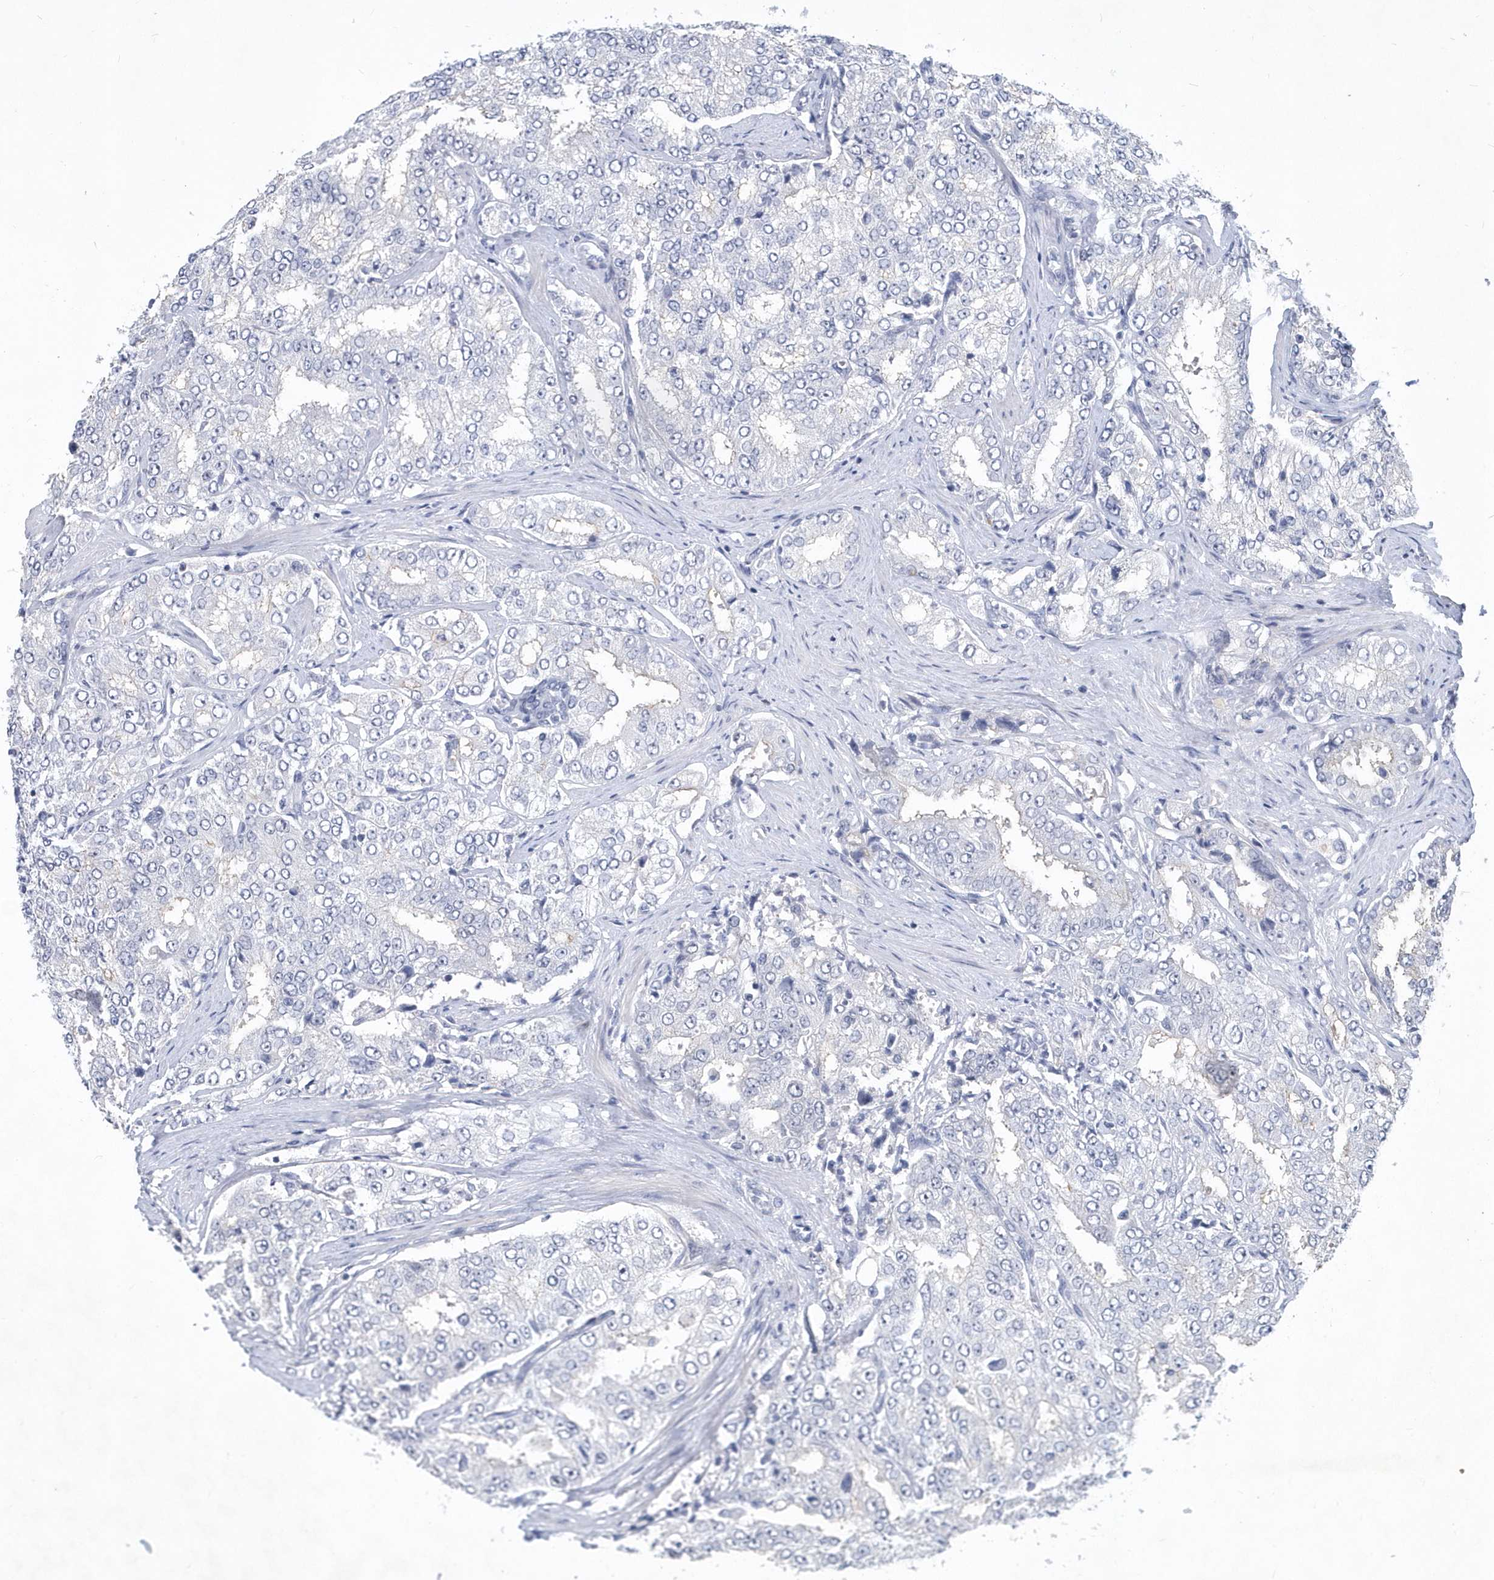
{"staining": {"intensity": "weak", "quantity": "<25%", "location": "cytoplasmic/membranous"}, "tissue": "prostate cancer", "cell_type": "Tumor cells", "image_type": "cancer", "snomed": [{"axis": "morphology", "description": "Adenocarcinoma, High grade"}, {"axis": "topography", "description": "Prostate"}], "caption": "Immunohistochemical staining of high-grade adenocarcinoma (prostate) displays no significant expression in tumor cells. The staining is performed using DAB (3,3'-diaminobenzidine) brown chromogen with nuclei counter-stained in using hematoxylin.", "gene": "SRGAP3", "patient": {"sex": "male", "age": 58}}